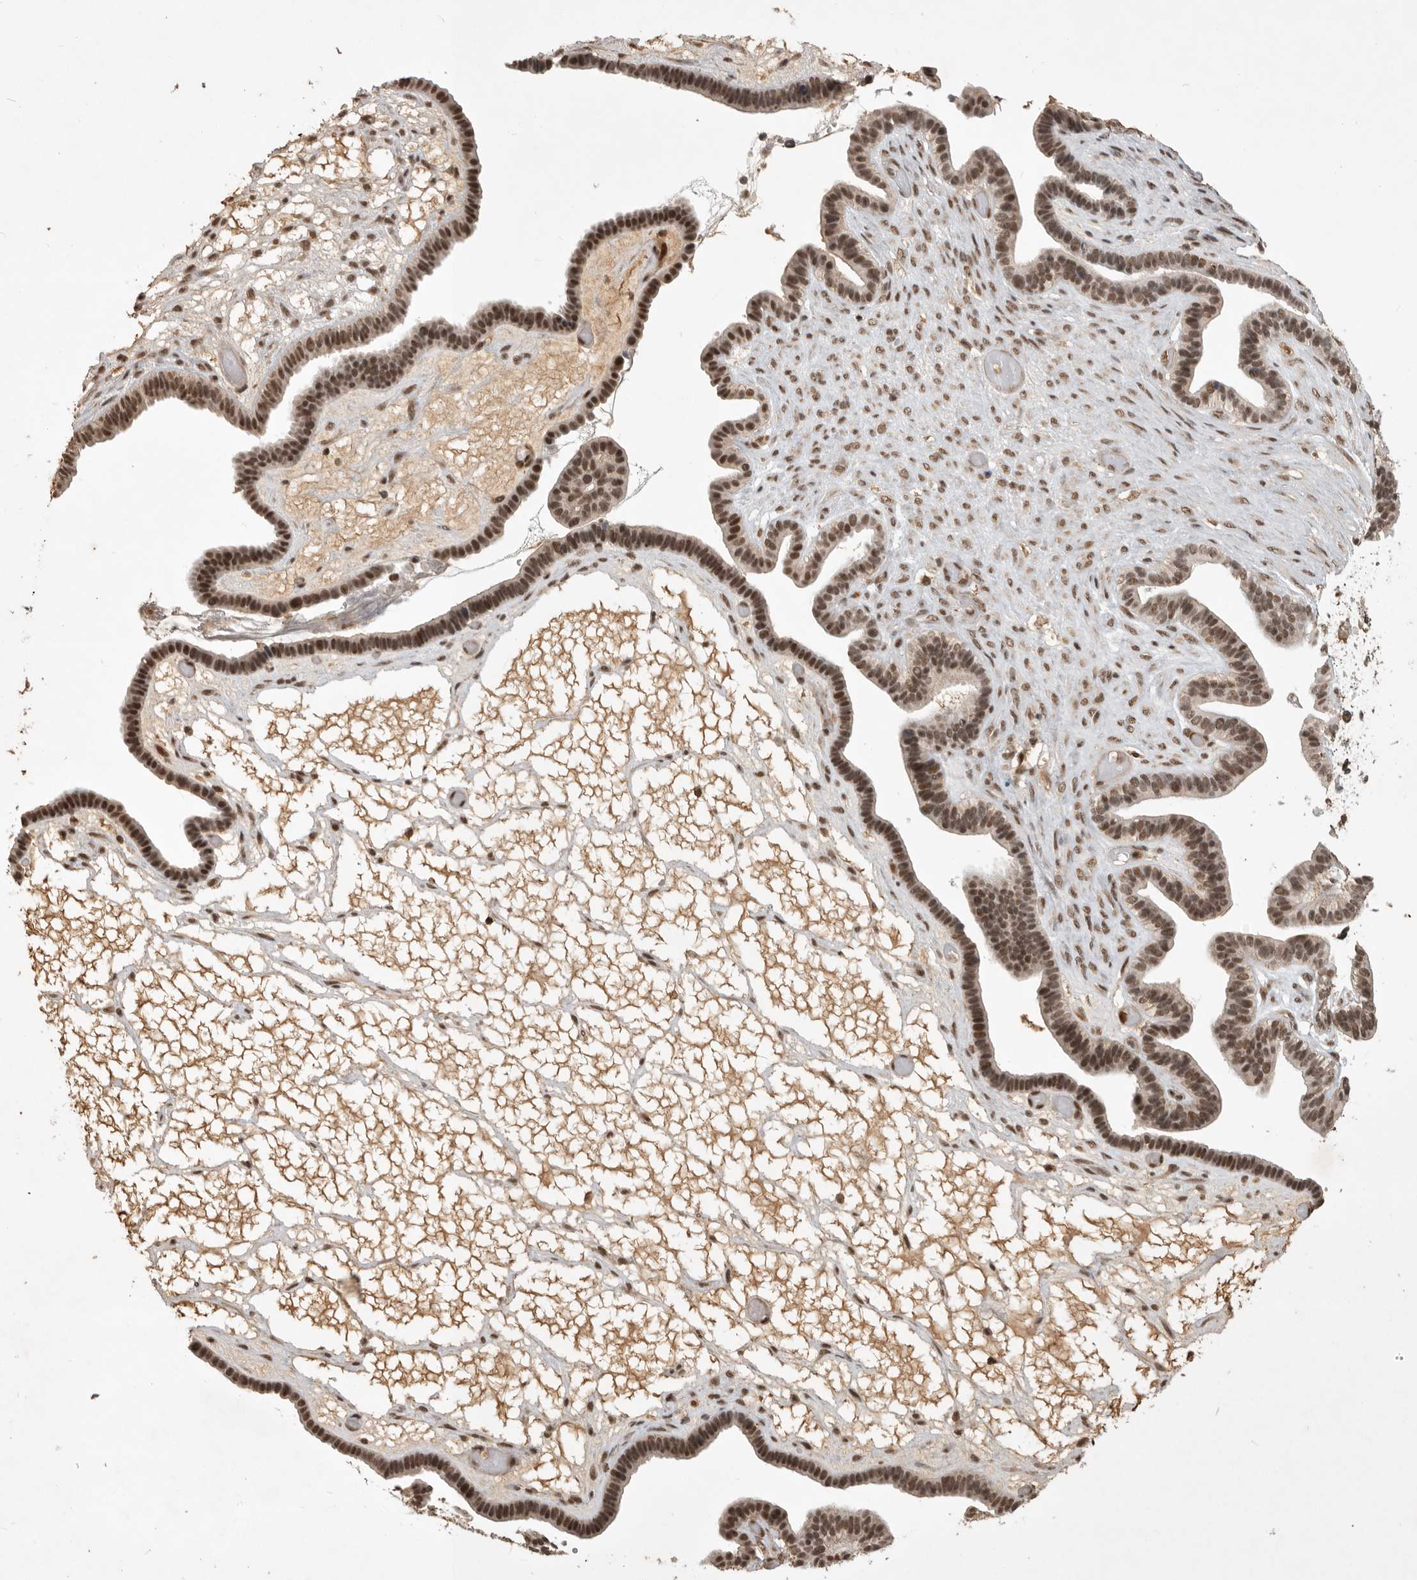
{"staining": {"intensity": "strong", "quantity": ">75%", "location": "nuclear"}, "tissue": "ovarian cancer", "cell_type": "Tumor cells", "image_type": "cancer", "snomed": [{"axis": "morphology", "description": "Cystadenocarcinoma, serous, NOS"}, {"axis": "topography", "description": "Ovary"}], "caption": "Immunohistochemical staining of human serous cystadenocarcinoma (ovarian) exhibits strong nuclear protein positivity in about >75% of tumor cells.", "gene": "CBLL1", "patient": {"sex": "female", "age": 56}}